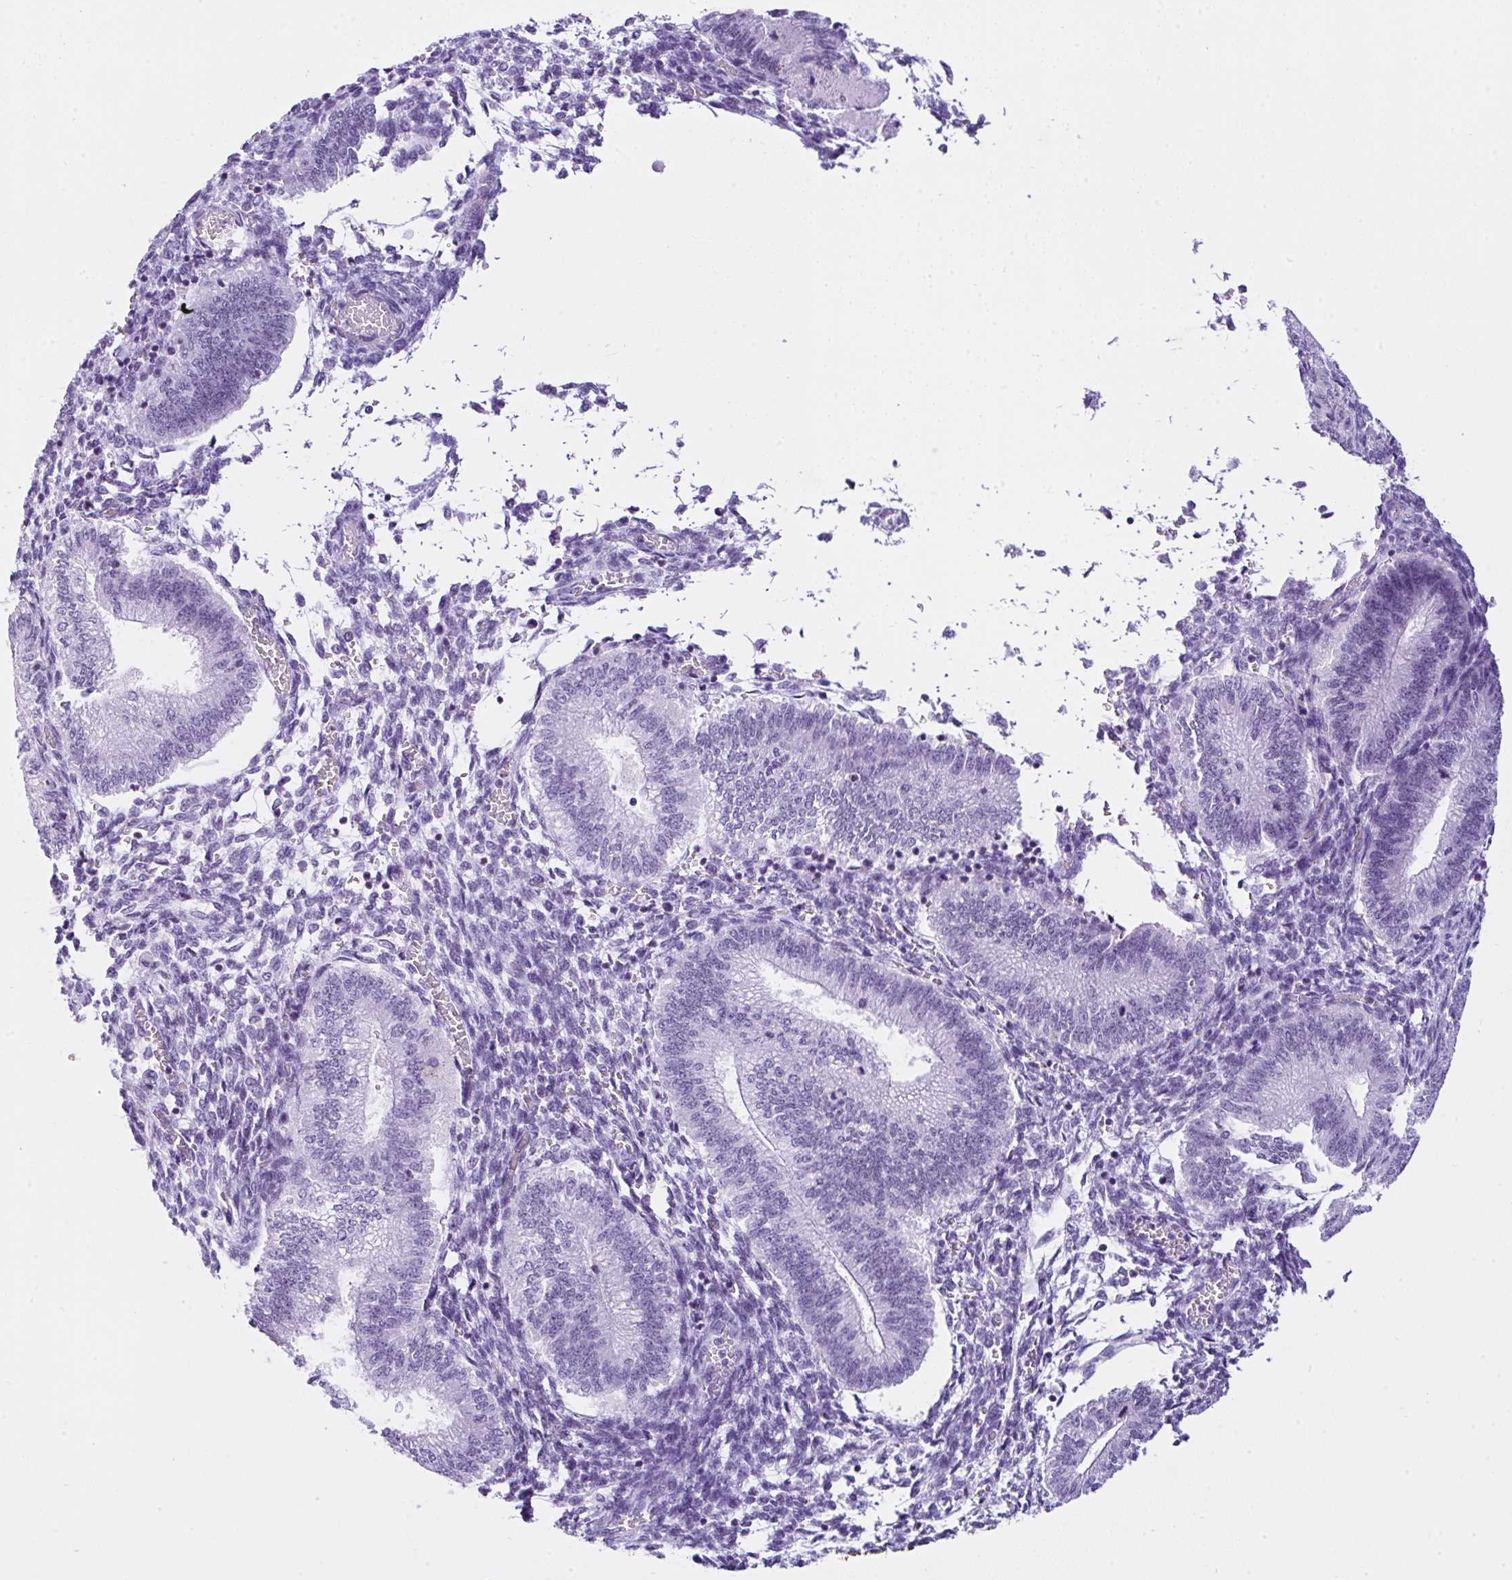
{"staining": {"intensity": "negative", "quantity": "none", "location": "none"}, "tissue": "endometrium", "cell_type": "Cells in endometrial stroma", "image_type": "normal", "snomed": [{"axis": "morphology", "description": "Normal tissue, NOS"}, {"axis": "topography", "description": "Endometrium"}], "caption": "An image of human endometrium is negative for staining in cells in endometrial stroma. Brightfield microscopy of immunohistochemistry (IHC) stained with DAB (brown) and hematoxylin (blue), captured at high magnification.", "gene": "KRT27", "patient": {"sex": "female", "age": 25}}